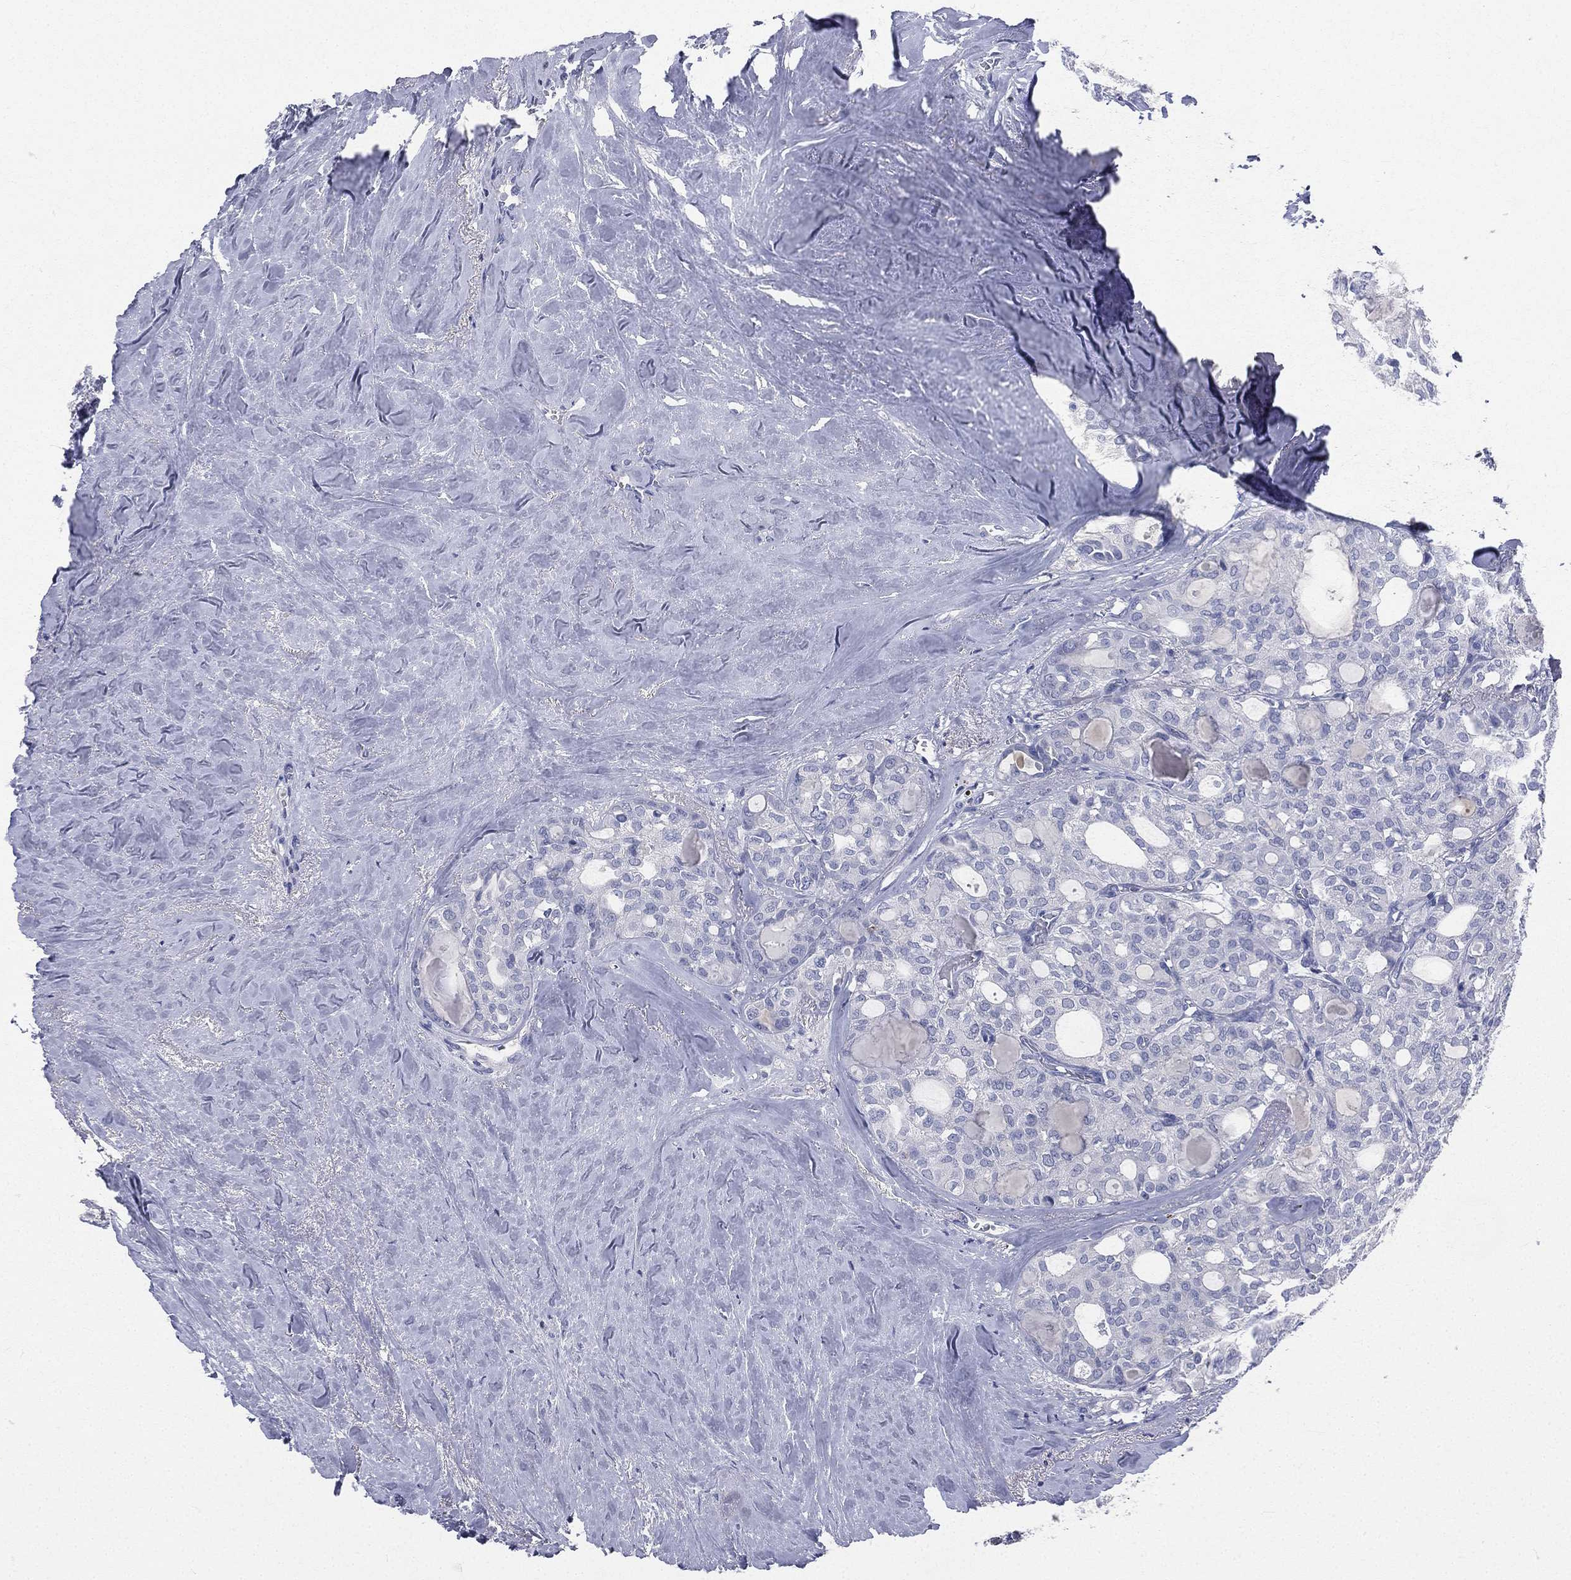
{"staining": {"intensity": "negative", "quantity": "none", "location": "none"}, "tissue": "thyroid cancer", "cell_type": "Tumor cells", "image_type": "cancer", "snomed": [{"axis": "morphology", "description": "Follicular adenoma carcinoma, NOS"}, {"axis": "topography", "description": "Thyroid gland"}], "caption": "Tumor cells are negative for brown protein staining in thyroid cancer. Nuclei are stained in blue.", "gene": "CD3D", "patient": {"sex": "male", "age": 75}}